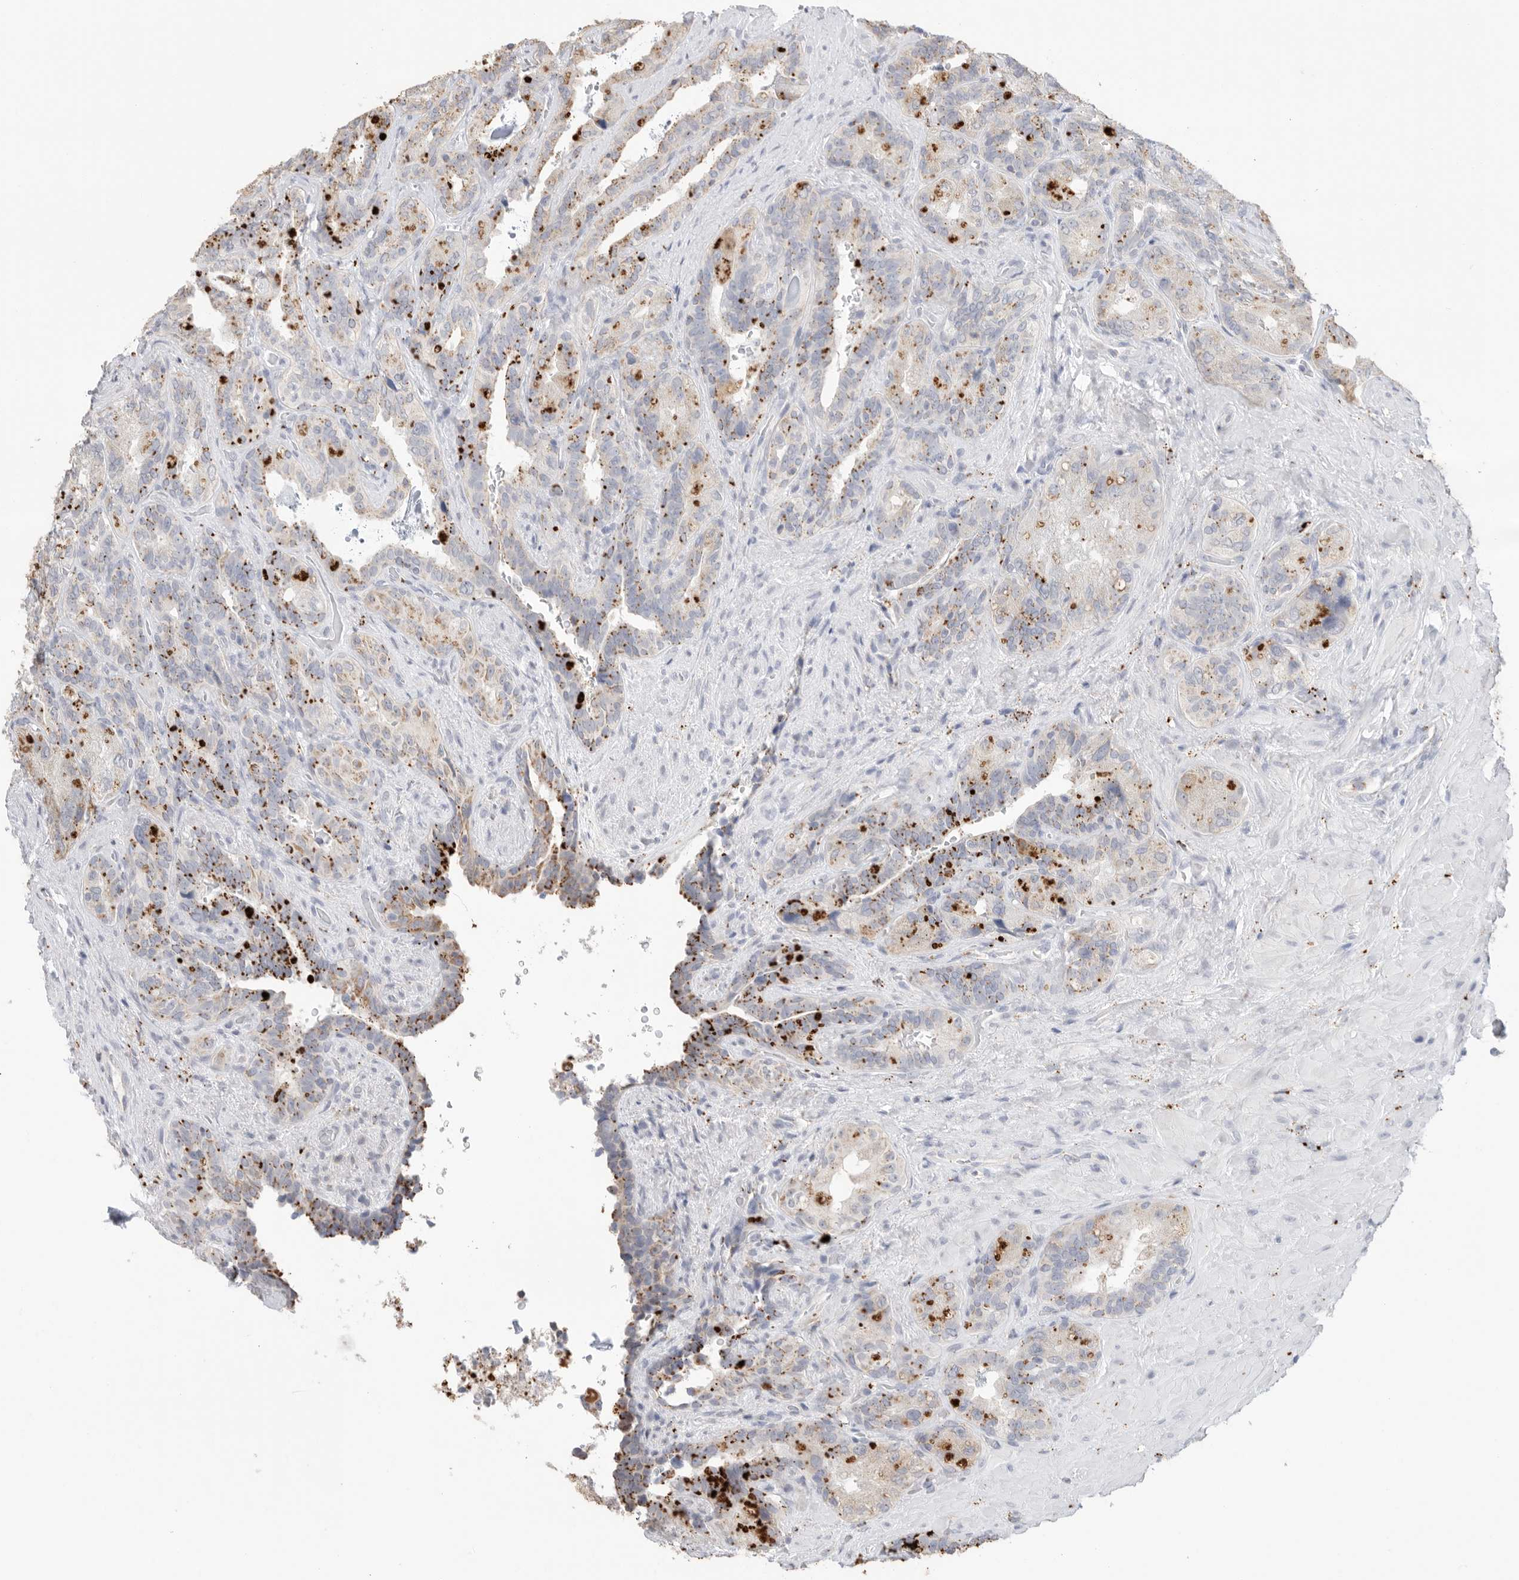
{"staining": {"intensity": "strong", "quantity": ">75%", "location": "cytoplasmic/membranous"}, "tissue": "seminal vesicle", "cell_type": "Glandular cells", "image_type": "normal", "snomed": [{"axis": "morphology", "description": "Normal tissue, NOS"}, {"axis": "topography", "description": "Prostate"}, {"axis": "topography", "description": "Seminal veicle"}], "caption": "Human seminal vesicle stained with a protein marker reveals strong staining in glandular cells.", "gene": "GGH", "patient": {"sex": "male", "age": 67}}